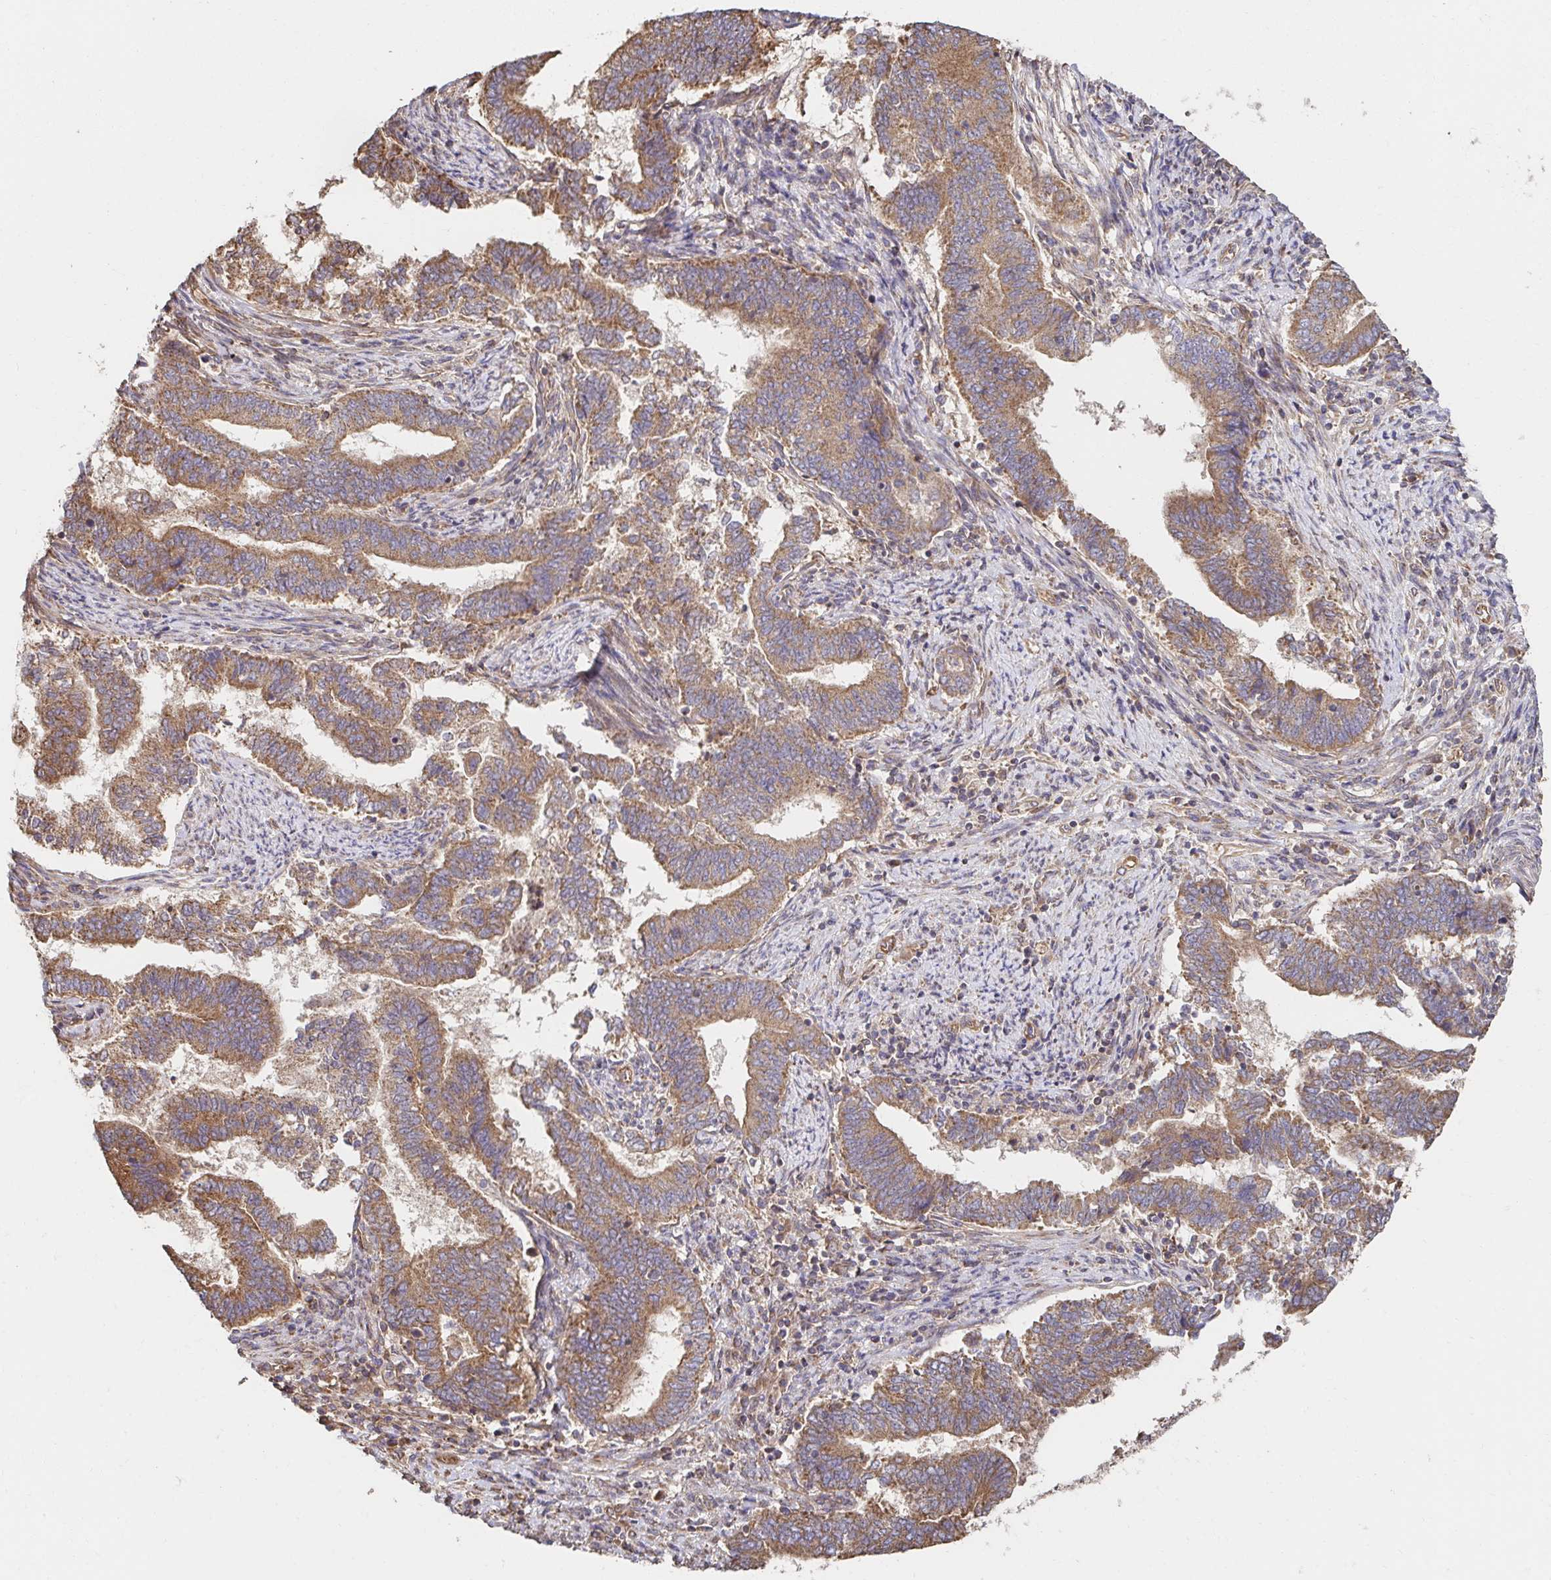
{"staining": {"intensity": "moderate", "quantity": ">75%", "location": "cytoplasmic/membranous"}, "tissue": "endometrial cancer", "cell_type": "Tumor cells", "image_type": "cancer", "snomed": [{"axis": "morphology", "description": "Adenocarcinoma, NOS"}, {"axis": "topography", "description": "Endometrium"}], "caption": "Immunohistochemistry (IHC) image of endometrial adenocarcinoma stained for a protein (brown), which reveals medium levels of moderate cytoplasmic/membranous positivity in about >75% of tumor cells.", "gene": "APBB1", "patient": {"sex": "female", "age": 65}}